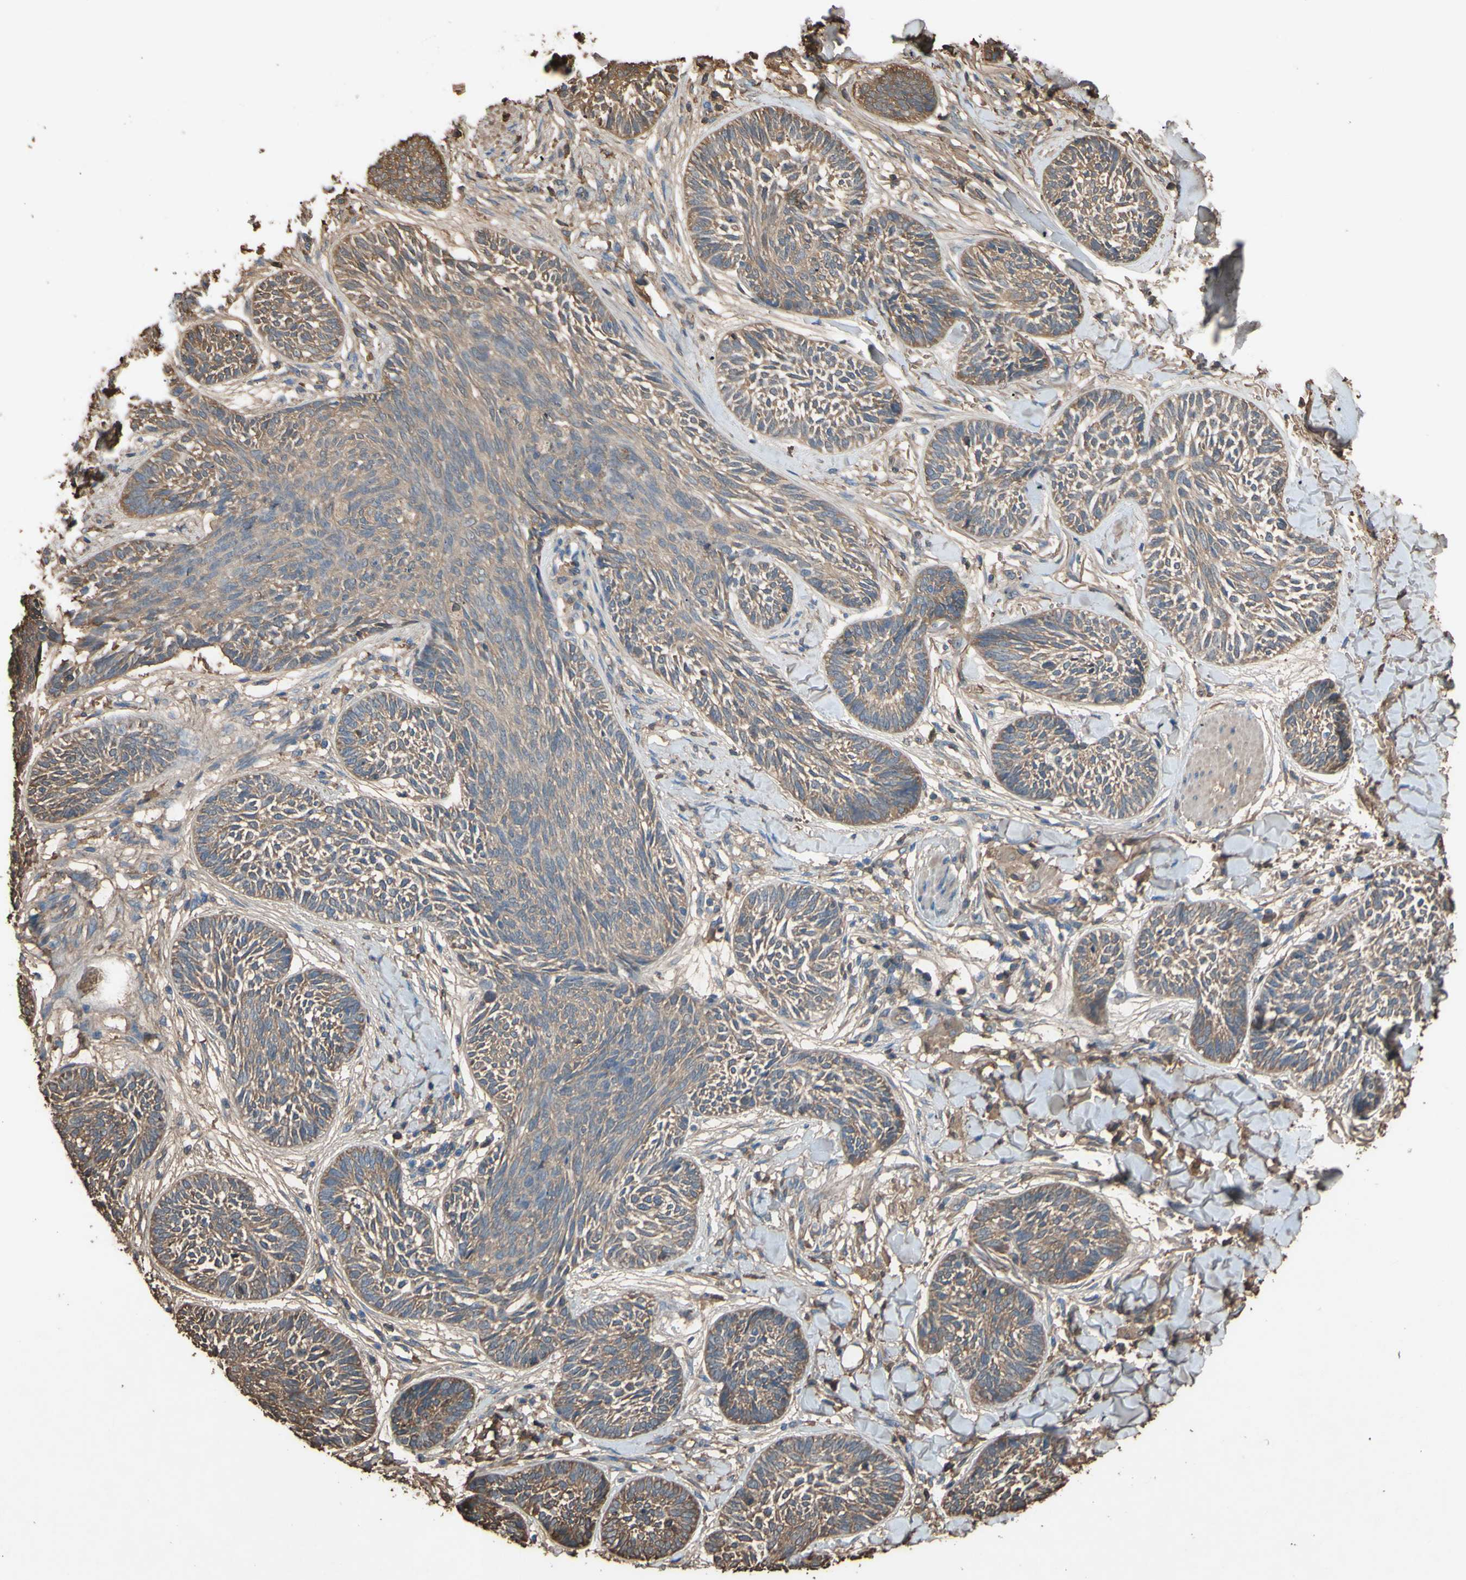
{"staining": {"intensity": "moderate", "quantity": "25%-75%", "location": "cytoplasmic/membranous"}, "tissue": "skin cancer", "cell_type": "Tumor cells", "image_type": "cancer", "snomed": [{"axis": "morphology", "description": "Papilloma, NOS"}, {"axis": "morphology", "description": "Basal cell carcinoma"}, {"axis": "topography", "description": "Skin"}], "caption": "Moderate cytoplasmic/membranous protein expression is present in about 25%-75% of tumor cells in skin cancer. Using DAB (3,3'-diaminobenzidine) (brown) and hematoxylin (blue) stains, captured at high magnification using brightfield microscopy.", "gene": "PTGDS", "patient": {"sex": "male", "age": 87}}